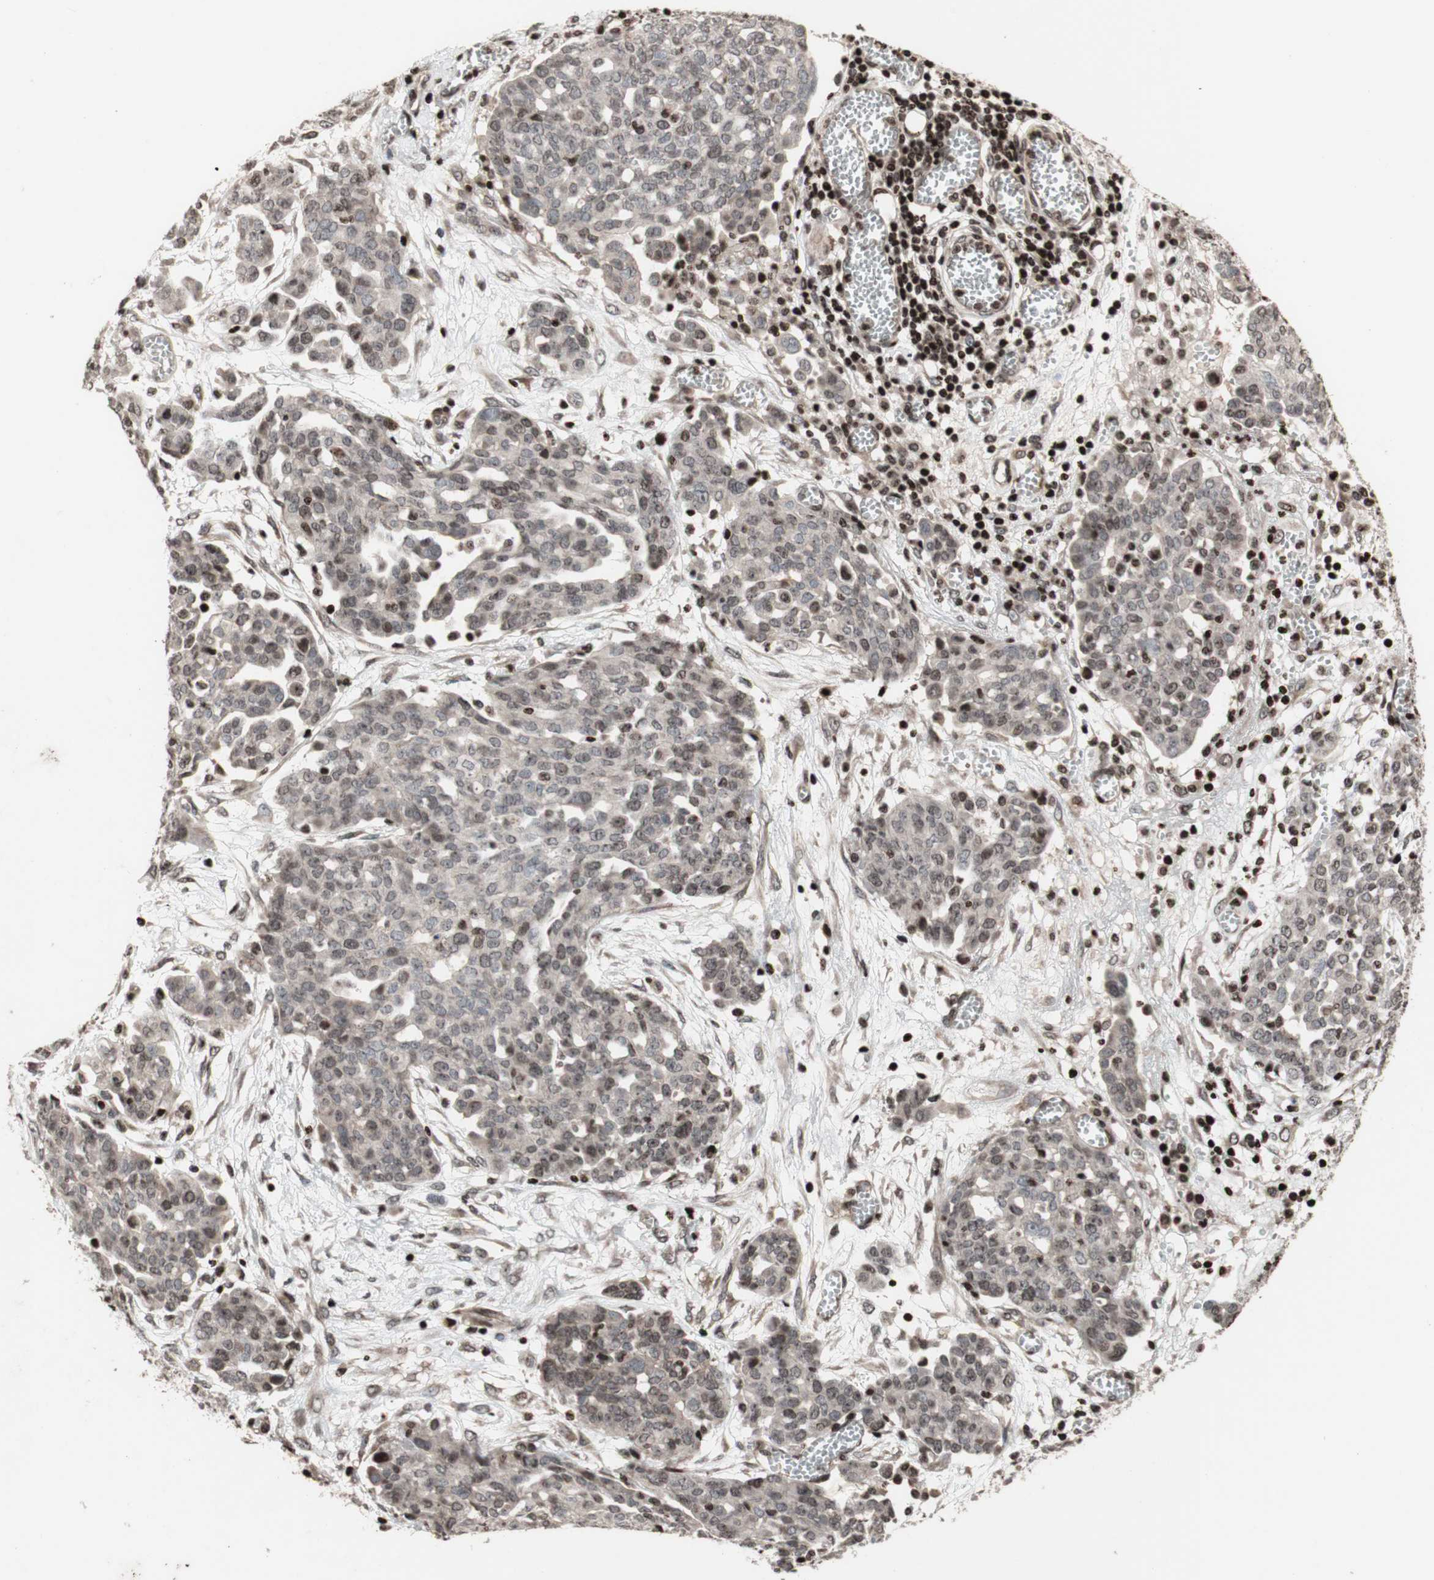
{"staining": {"intensity": "negative", "quantity": "none", "location": "none"}, "tissue": "ovarian cancer", "cell_type": "Tumor cells", "image_type": "cancer", "snomed": [{"axis": "morphology", "description": "Cystadenocarcinoma, serous, NOS"}, {"axis": "topography", "description": "Soft tissue"}, {"axis": "topography", "description": "Ovary"}], "caption": "IHC image of neoplastic tissue: human ovarian serous cystadenocarcinoma stained with DAB exhibits no significant protein staining in tumor cells.", "gene": "POLA1", "patient": {"sex": "female", "age": 57}}